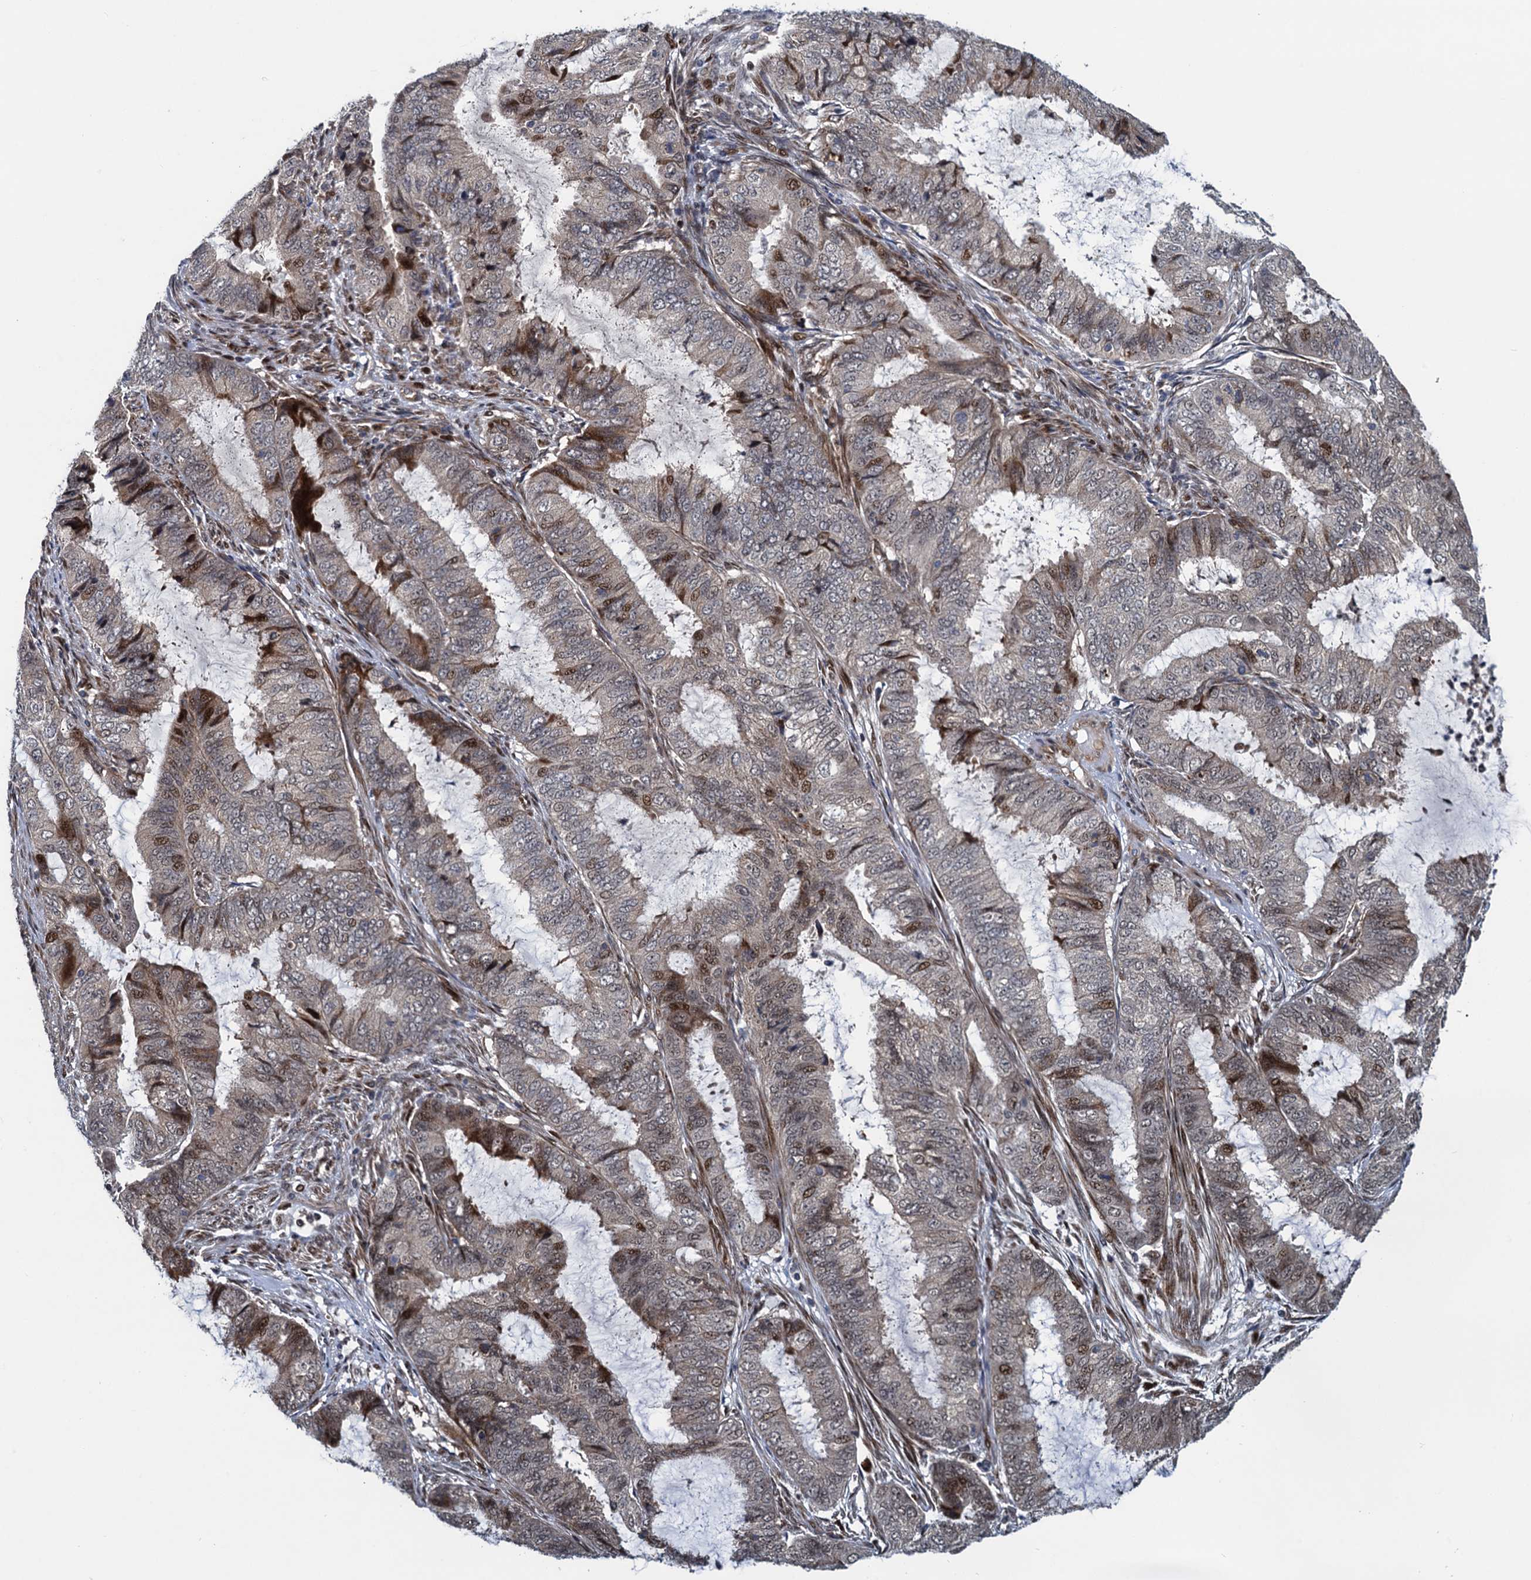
{"staining": {"intensity": "moderate", "quantity": "<25%", "location": "nuclear"}, "tissue": "endometrial cancer", "cell_type": "Tumor cells", "image_type": "cancer", "snomed": [{"axis": "morphology", "description": "Adenocarcinoma, NOS"}, {"axis": "topography", "description": "Endometrium"}], "caption": "There is low levels of moderate nuclear positivity in tumor cells of adenocarcinoma (endometrial), as demonstrated by immunohistochemical staining (brown color).", "gene": "ATOSA", "patient": {"sex": "female", "age": 51}}